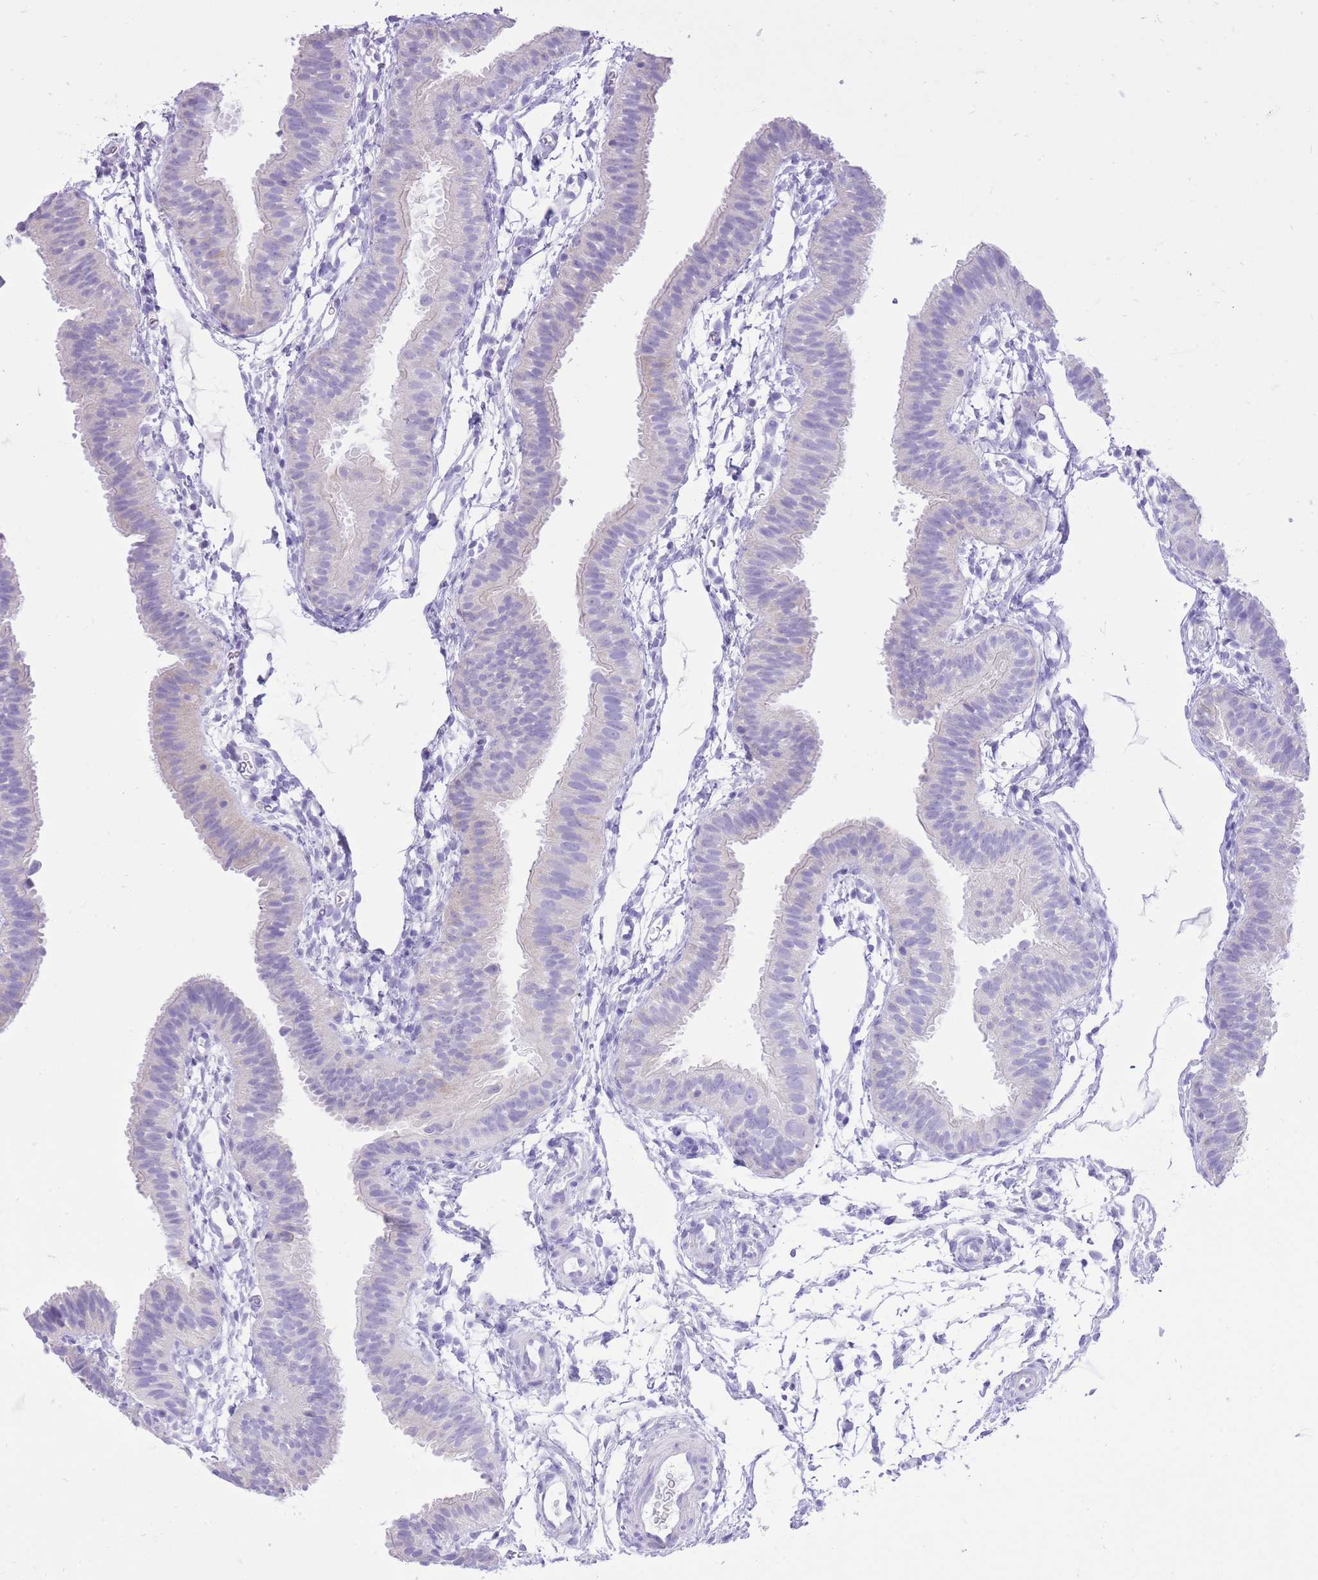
{"staining": {"intensity": "negative", "quantity": "none", "location": "none"}, "tissue": "fallopian tube", "cell_type": "Glandular cells", "image_type": "normal", "snomed": [{"axis": "morphology", "description": "Normal tissue, NOS"}, {"axis": "topography", "description": "Fallopian tube"}], "caption": "IHC image of benign fallopian tube: fallopian tube stained with DAB demonstrates no significant protein positivity in glandular cells.", "gene": "SLC4A4", "patient": {"sex": "female", "age": 35}}